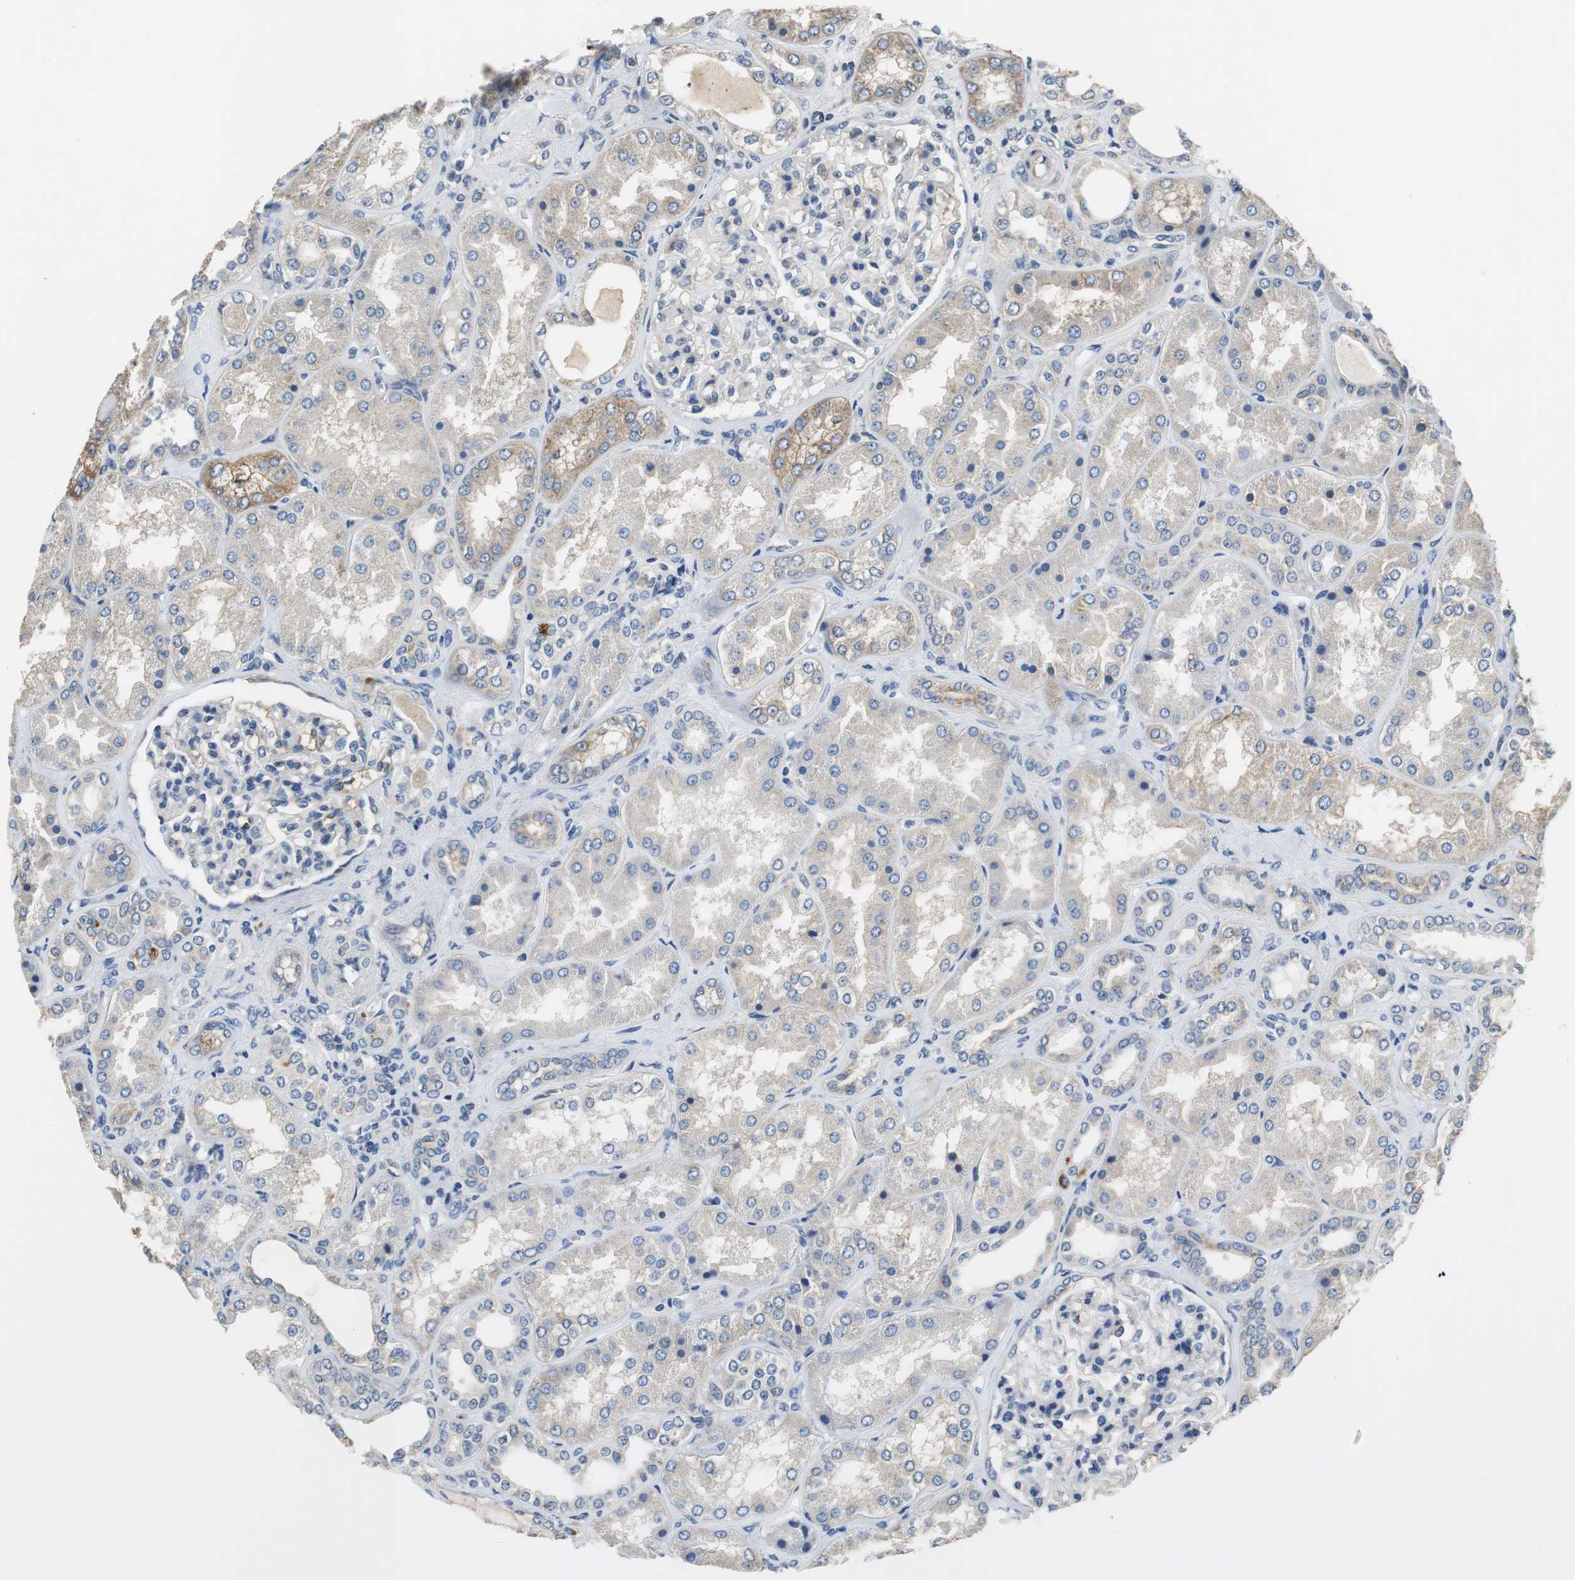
{"staining": {"intensity": "negative", "quantity": "none", "location": "none"}, "tissue": "kidney", "cell_type": "Cells in glomeruli", "image_type": "normal", "snomed": [{"axis": "morphology", "description": "Normal tissue, NOS"}, {"axis": "topography", "description": "Kidney"}], "caption": "Human kidney stained for a protein using immunohistochemistry (IHC) reveals no expression in cells in glomeruli.", "gene": "MTIF2", "patient": {"sex": "female", "age": 56}}